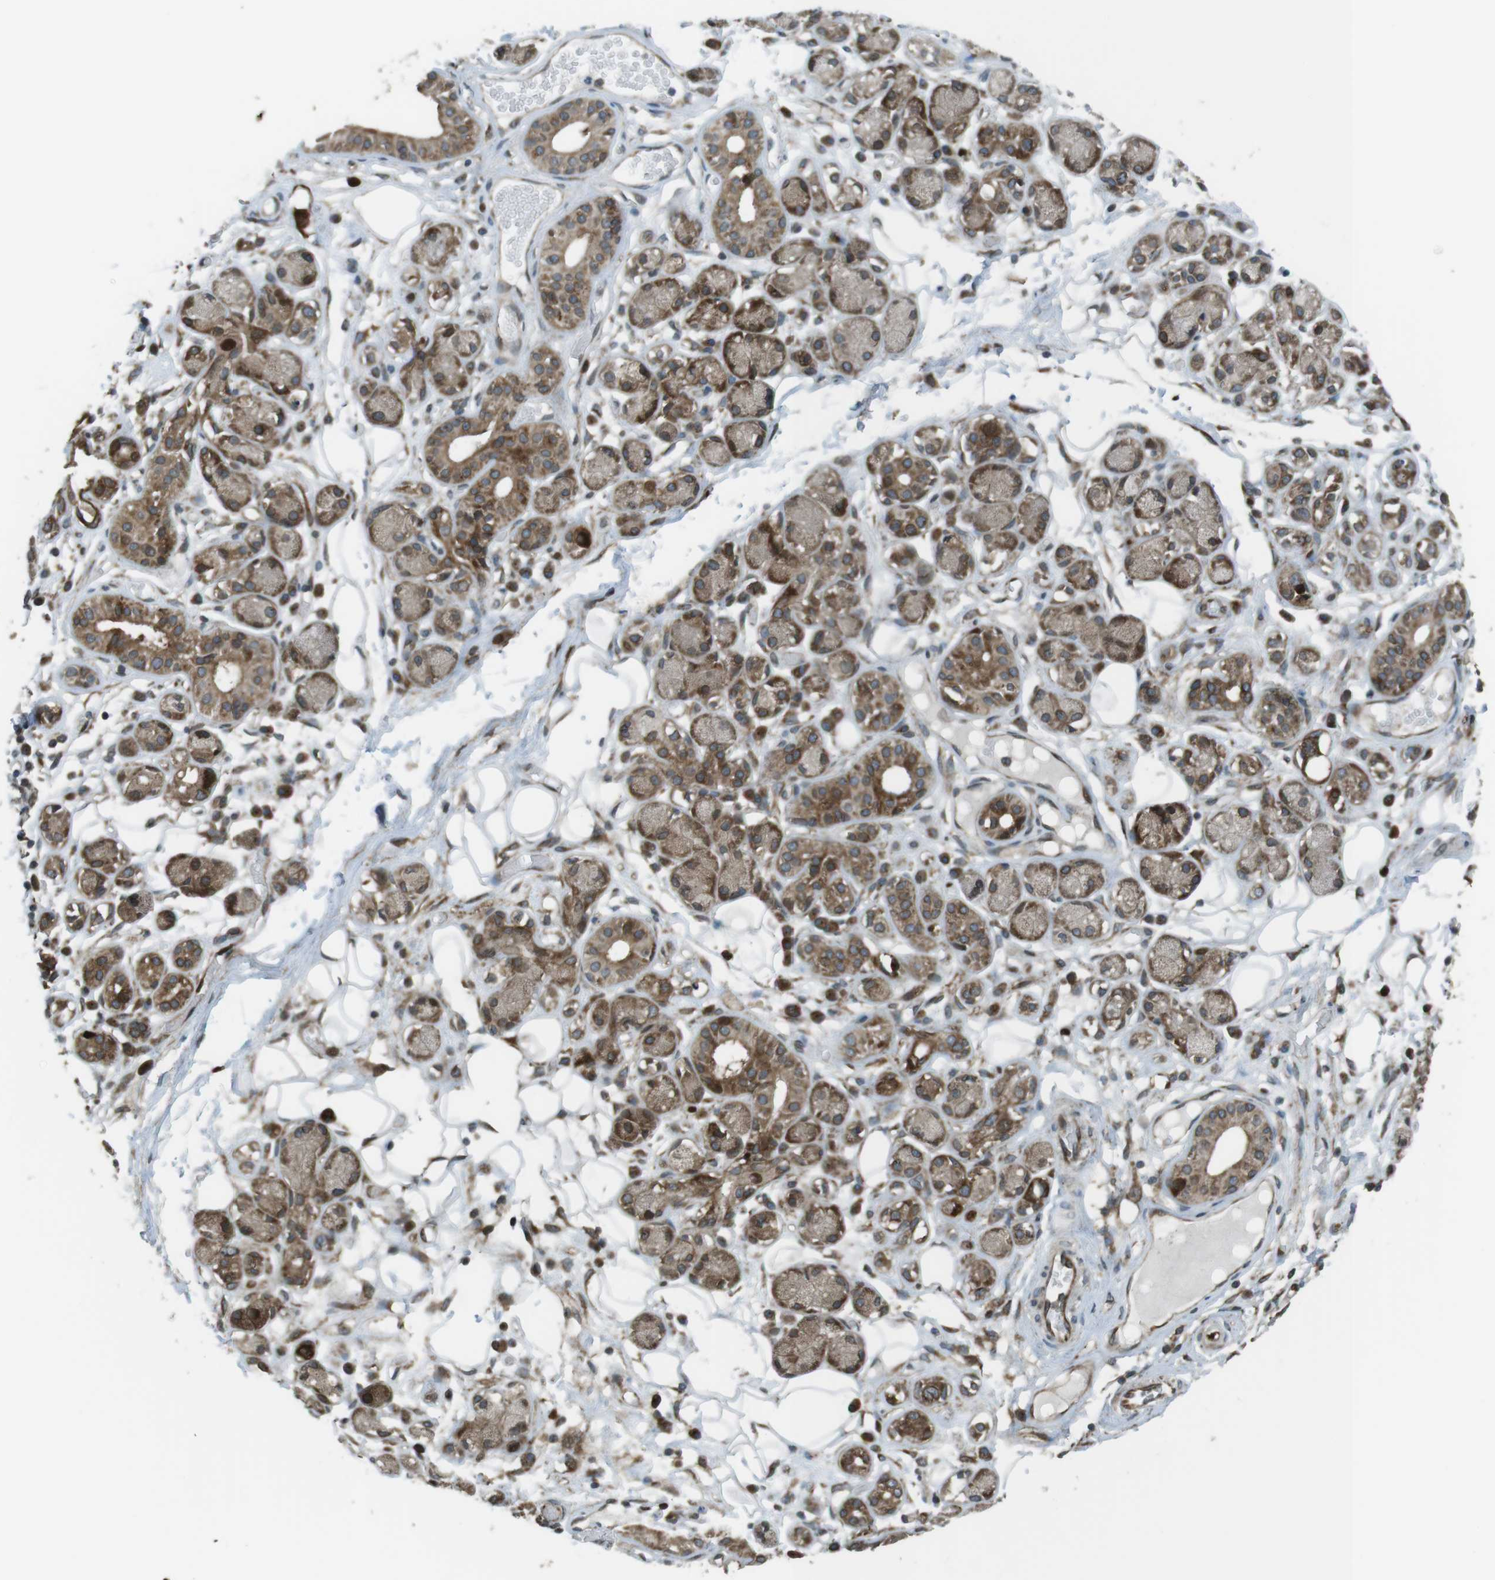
{"staining": {"intensity": "moderate", "quantity": ">75%", "location": "cytoplasmic/membranous,nuclear"}, "tissue": "adipose tissue", "cell_type": "Adipocytes", "image_type": "normal", "snomed": [{"axis": "morphology", "description": "Normal tissue, NOS"}, {"axis": "morphology", "description": "Inflammation, NOS"}, {"axis": "topography", "description": "Vascular tissue"}, {"axis": "topography", "description": "Salivary gland"}], "caption": "This image shows immunohistochemistry staining of unremarkable adipose tissue, with medium moderate cytoplasmic/membranous,nuclear expression in about >75% of adipocytes.", "gene": "ZNF330", "patient": {"sex": "female", "age": 75}}